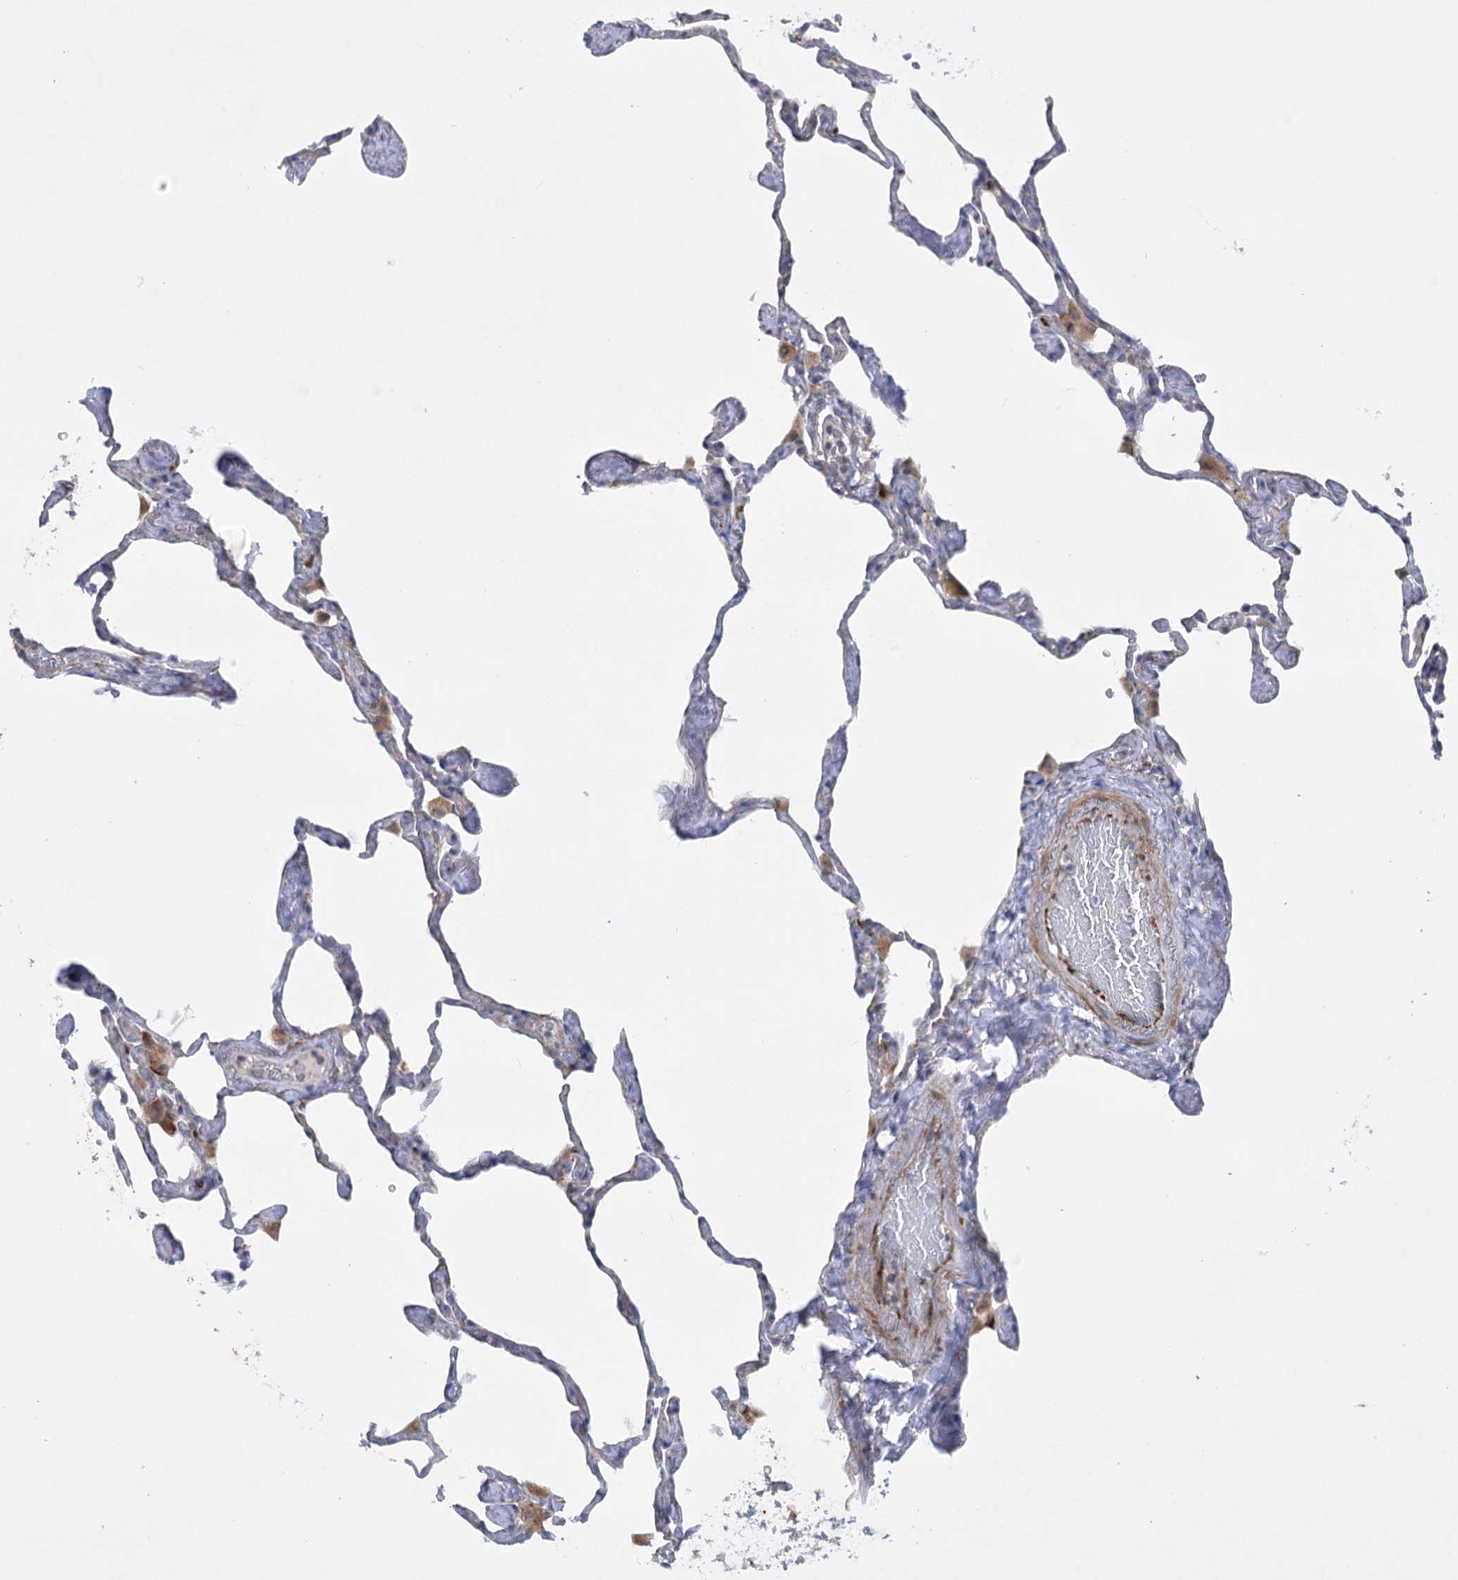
{"staining": {"intensity": "negative", "quantity": "none", "location": "none"}, "tissue": "lung", "cell_type": "Alveolar cells", "image_type": "normal", "snomed": [{"axis": "morphology", "description": "Normal tissue, NOS"}, {"axis": "topography", "description": "Lung"}], "caption": "Immunohistochemistry image of normal lung stained for a protein (brown), which shows no staining in alveolar cells. The staining is performed using DAB brown chromogen with nuclei counter-stained in using hematoxylin.", "gene": "DHTKD1", "patient": {"sex": "male", "age": 65}}